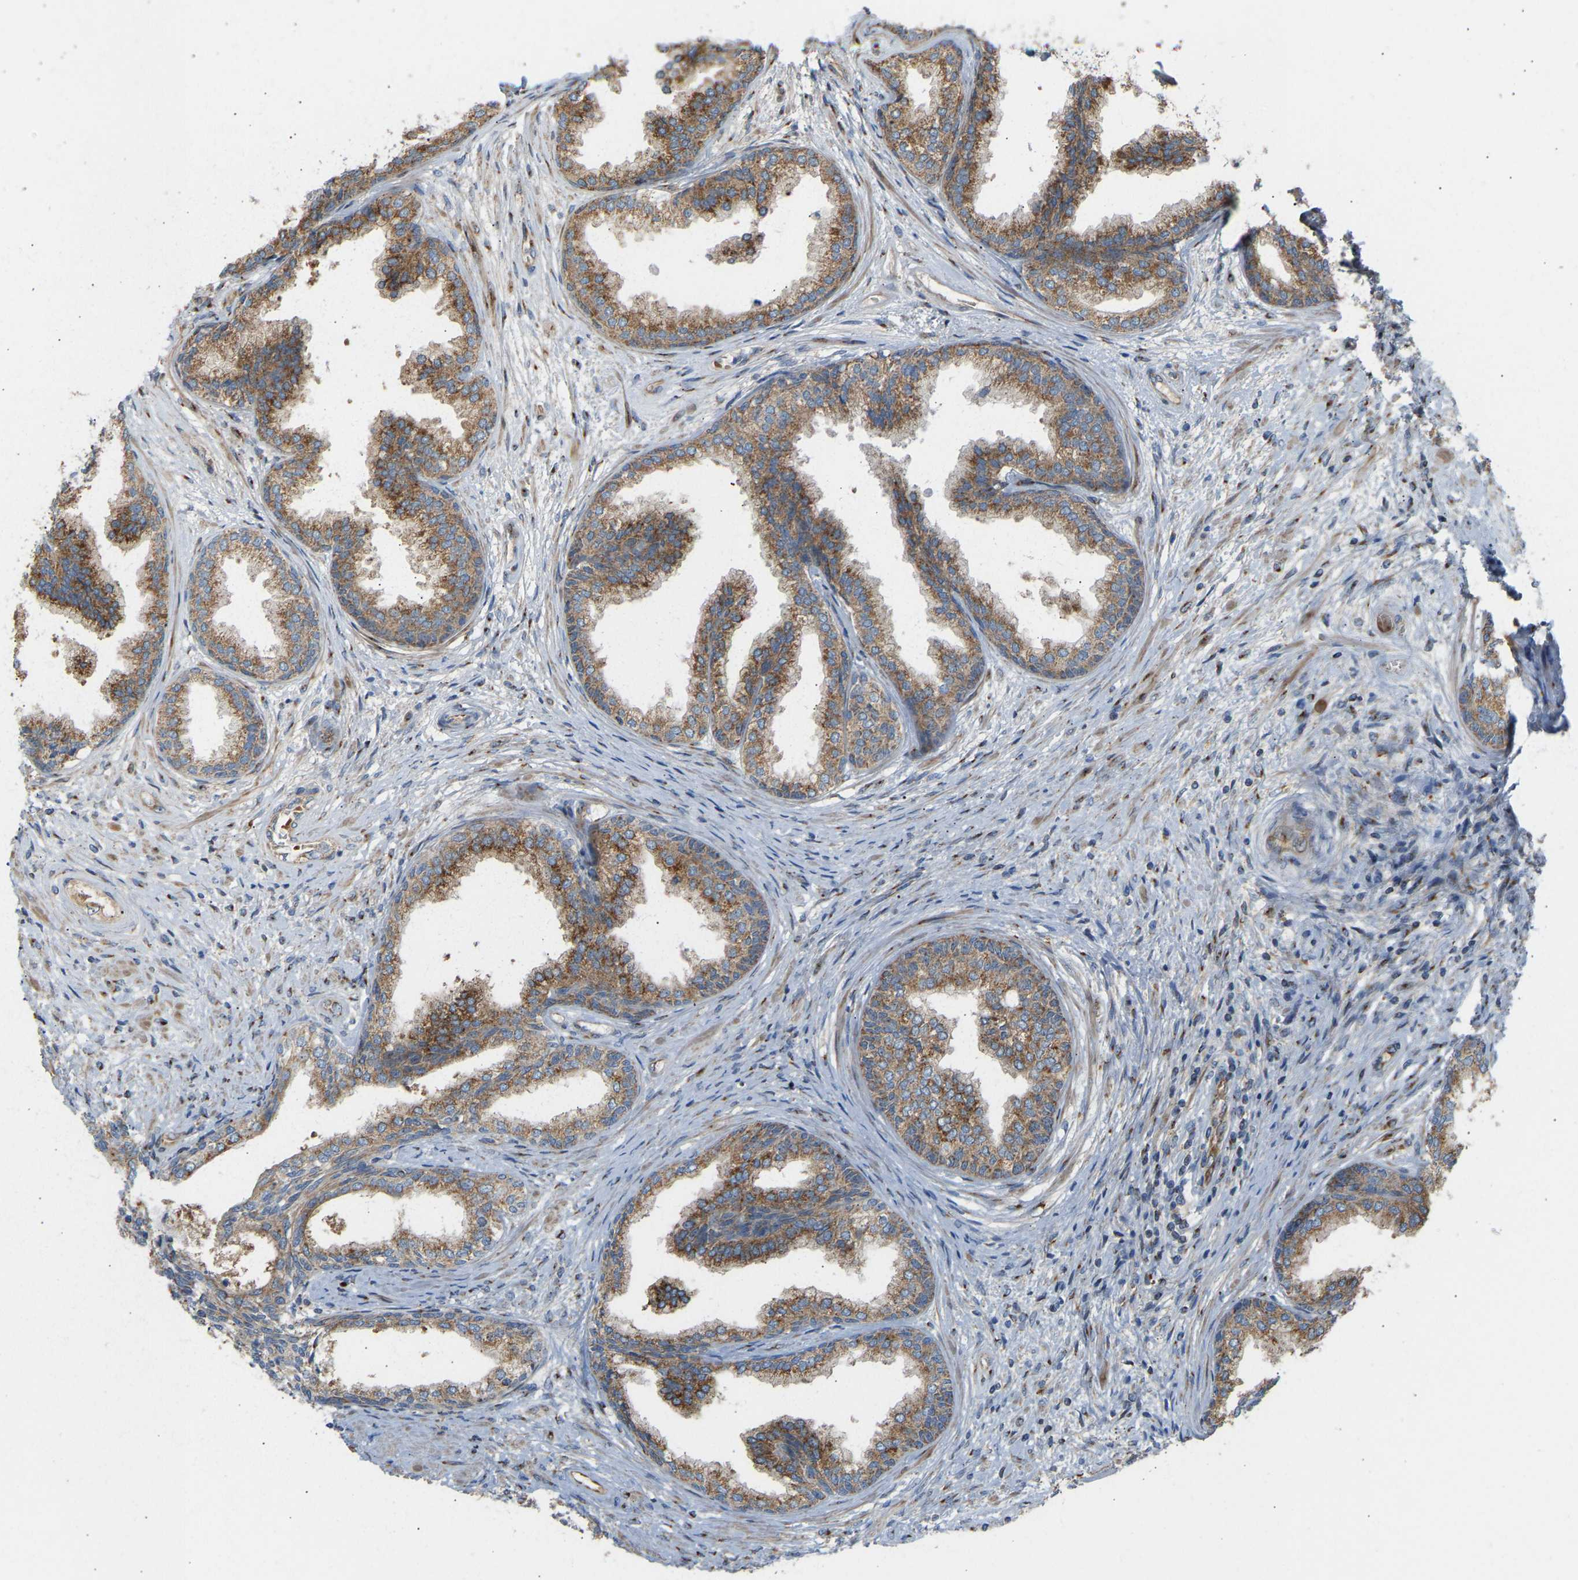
{"staining": {"intensity": "strong", "quantity": ">75%", "location": "cytoplasmic/membranous"}, "tissue": "prostate", "cell_type": "Glandular cells", "image_type": "normal", "snomed": [{"axis": "morphology", "description": "Normal tissue, NOS"}, {"axis": "topography", "description": "Prostate"}], "caption": "Strong cytoplasmic/membranous staining for a protein is seen in about >75% of glandular cells of benign prostate using immunohistochemistry.", "gene": "YIPF2", "patient": {"sex": "male", "age": 76}}